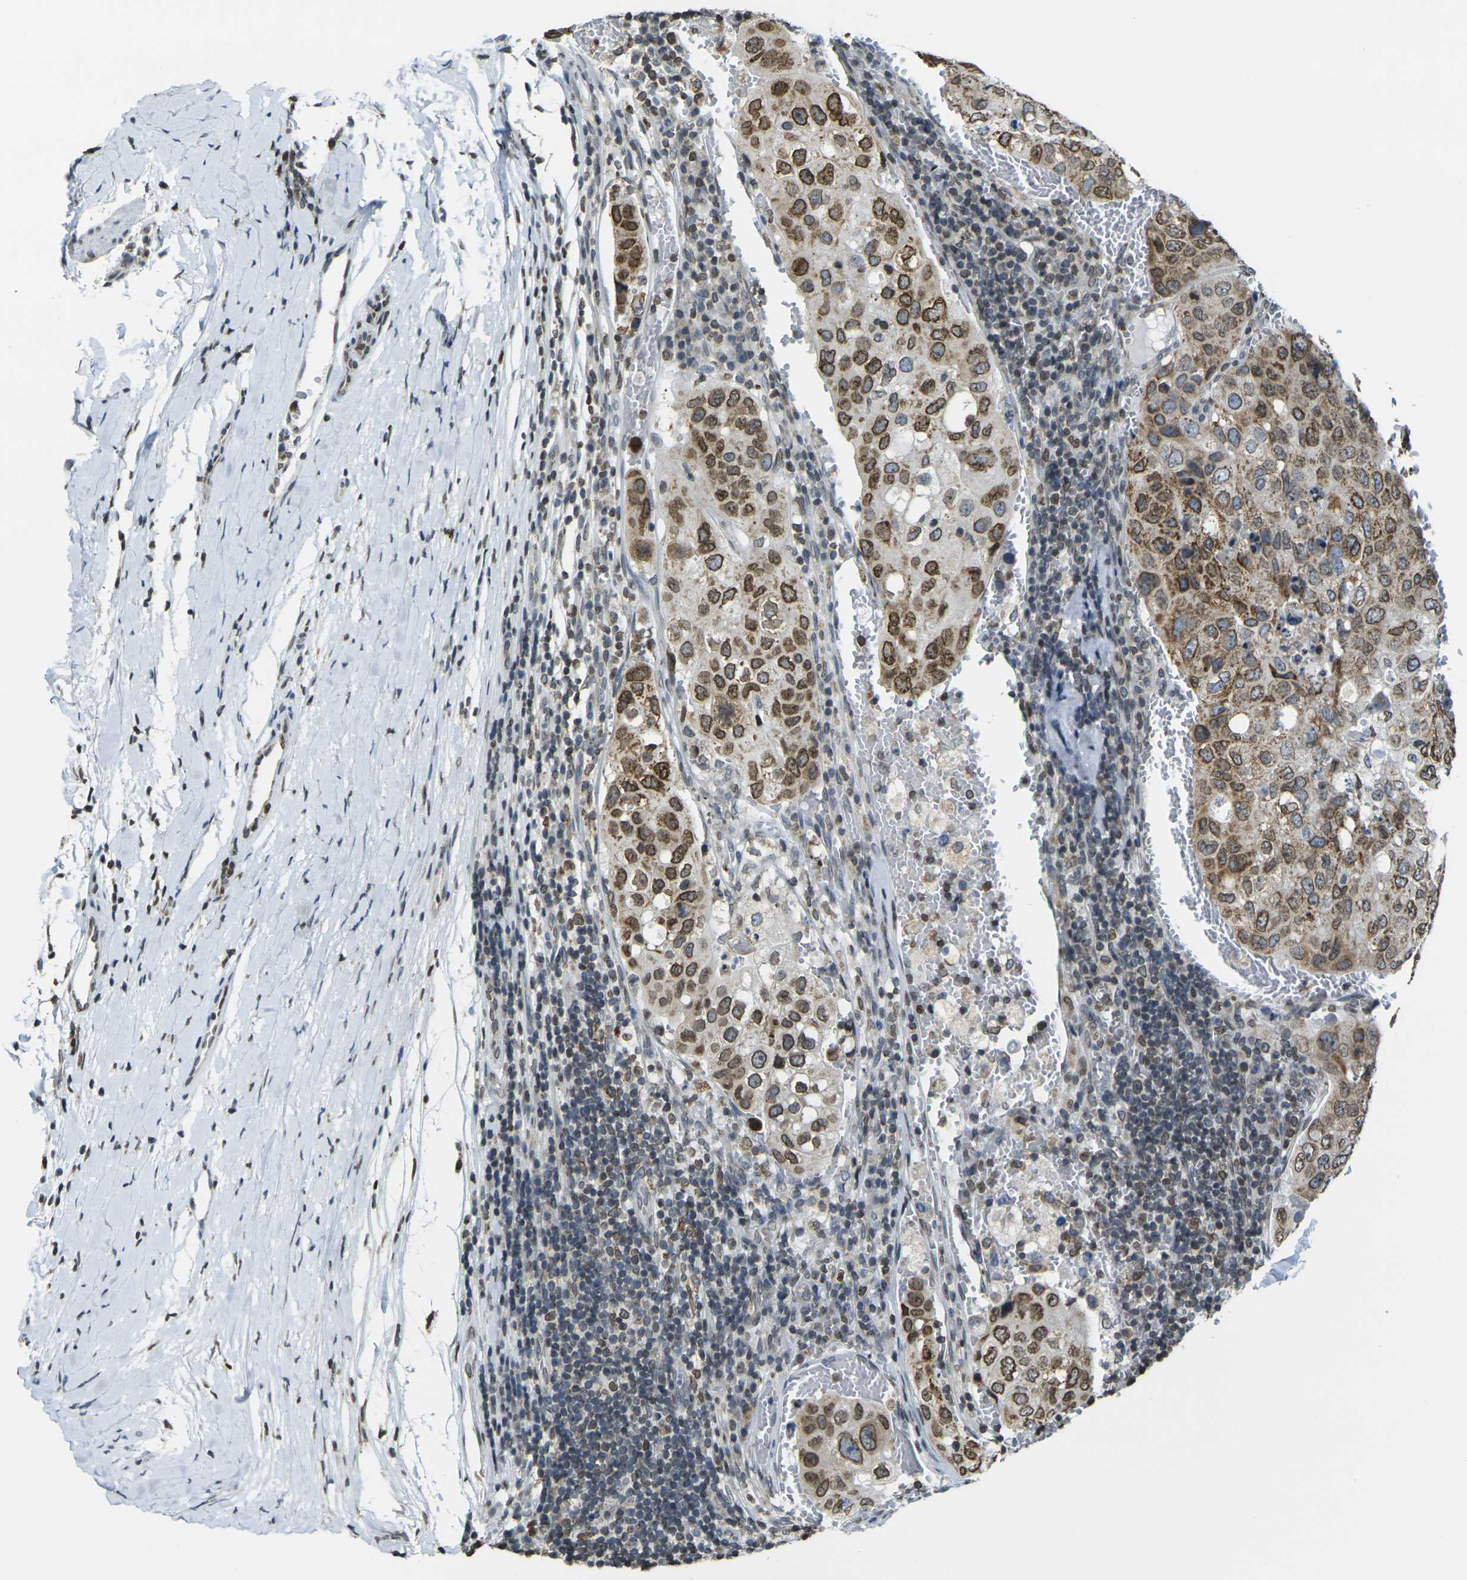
{"staining": {"intensity": "strong", "quantity": ">75%", "location": "cytoplasmic/membranous,nuclear"}, "tissue": "urothelial cancer", "cell_type": "Tumor cells", "image_type": "cancer", "snomed": [{"axis": "morphology", "description": "Urothelial carcinoma, High grade"}, {"axis": "topography", "description": "Lymph node"}, {"axis": "topography", "description": "Urinary bladder"}], "caption": "Protein expression analysis of high-grade urothelial carcinoma demonstrates strong cytoplasmic/membranous and nuclear positivity in about >75% of tumor cells.", "gene": "BRDT", "patient": {"sex": "male", "age": 51}}